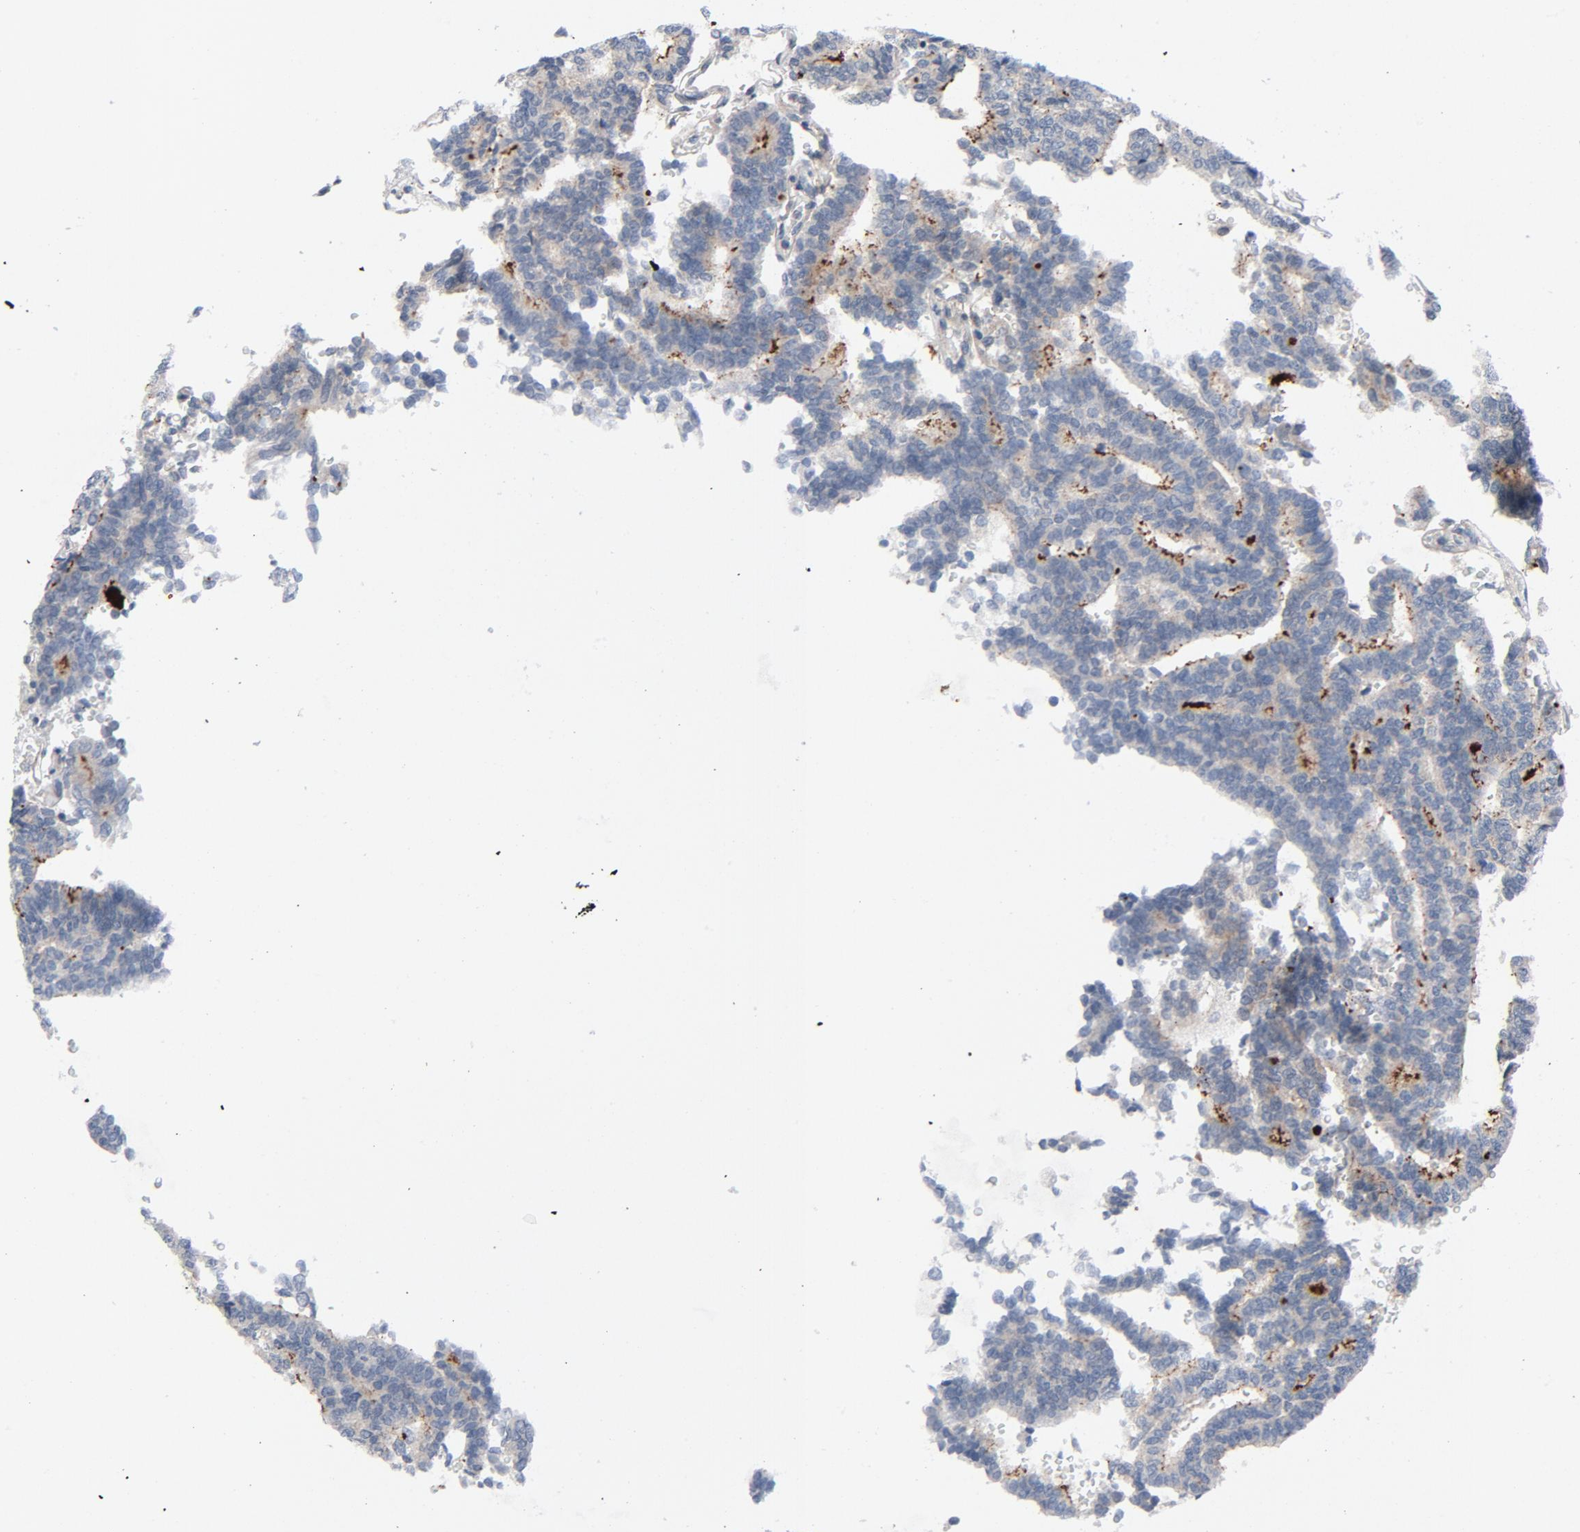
{"staining": {"intensity": "weak", "quantity": ">75%", "location": "cytoplasmic/membranous"}, "tissue": "thyroid cancer", "cell_type": "Tumor cells", "image_type": "cancer", "snomed": [{"axis": "morphology", "description": "Papillary adenocarcinoma, NOS"}, {"axis": "topography", "description": "Thyroid gland"}], "caption": "An immunohistochemistry (IHC) micrograph of neoplastic tissue is shown. Protein staining in brown shows weak cytoplasmic/membranous positivity in papillary adenocarcinoma (thyroid) within tumor cells. The staining is performed using DAB brown chromogen to label protein expression. The nuclei are counter-stained blue using hematoxylin.", "gene": "TSG101", "patient": {"sex": "female", "age": 35}}